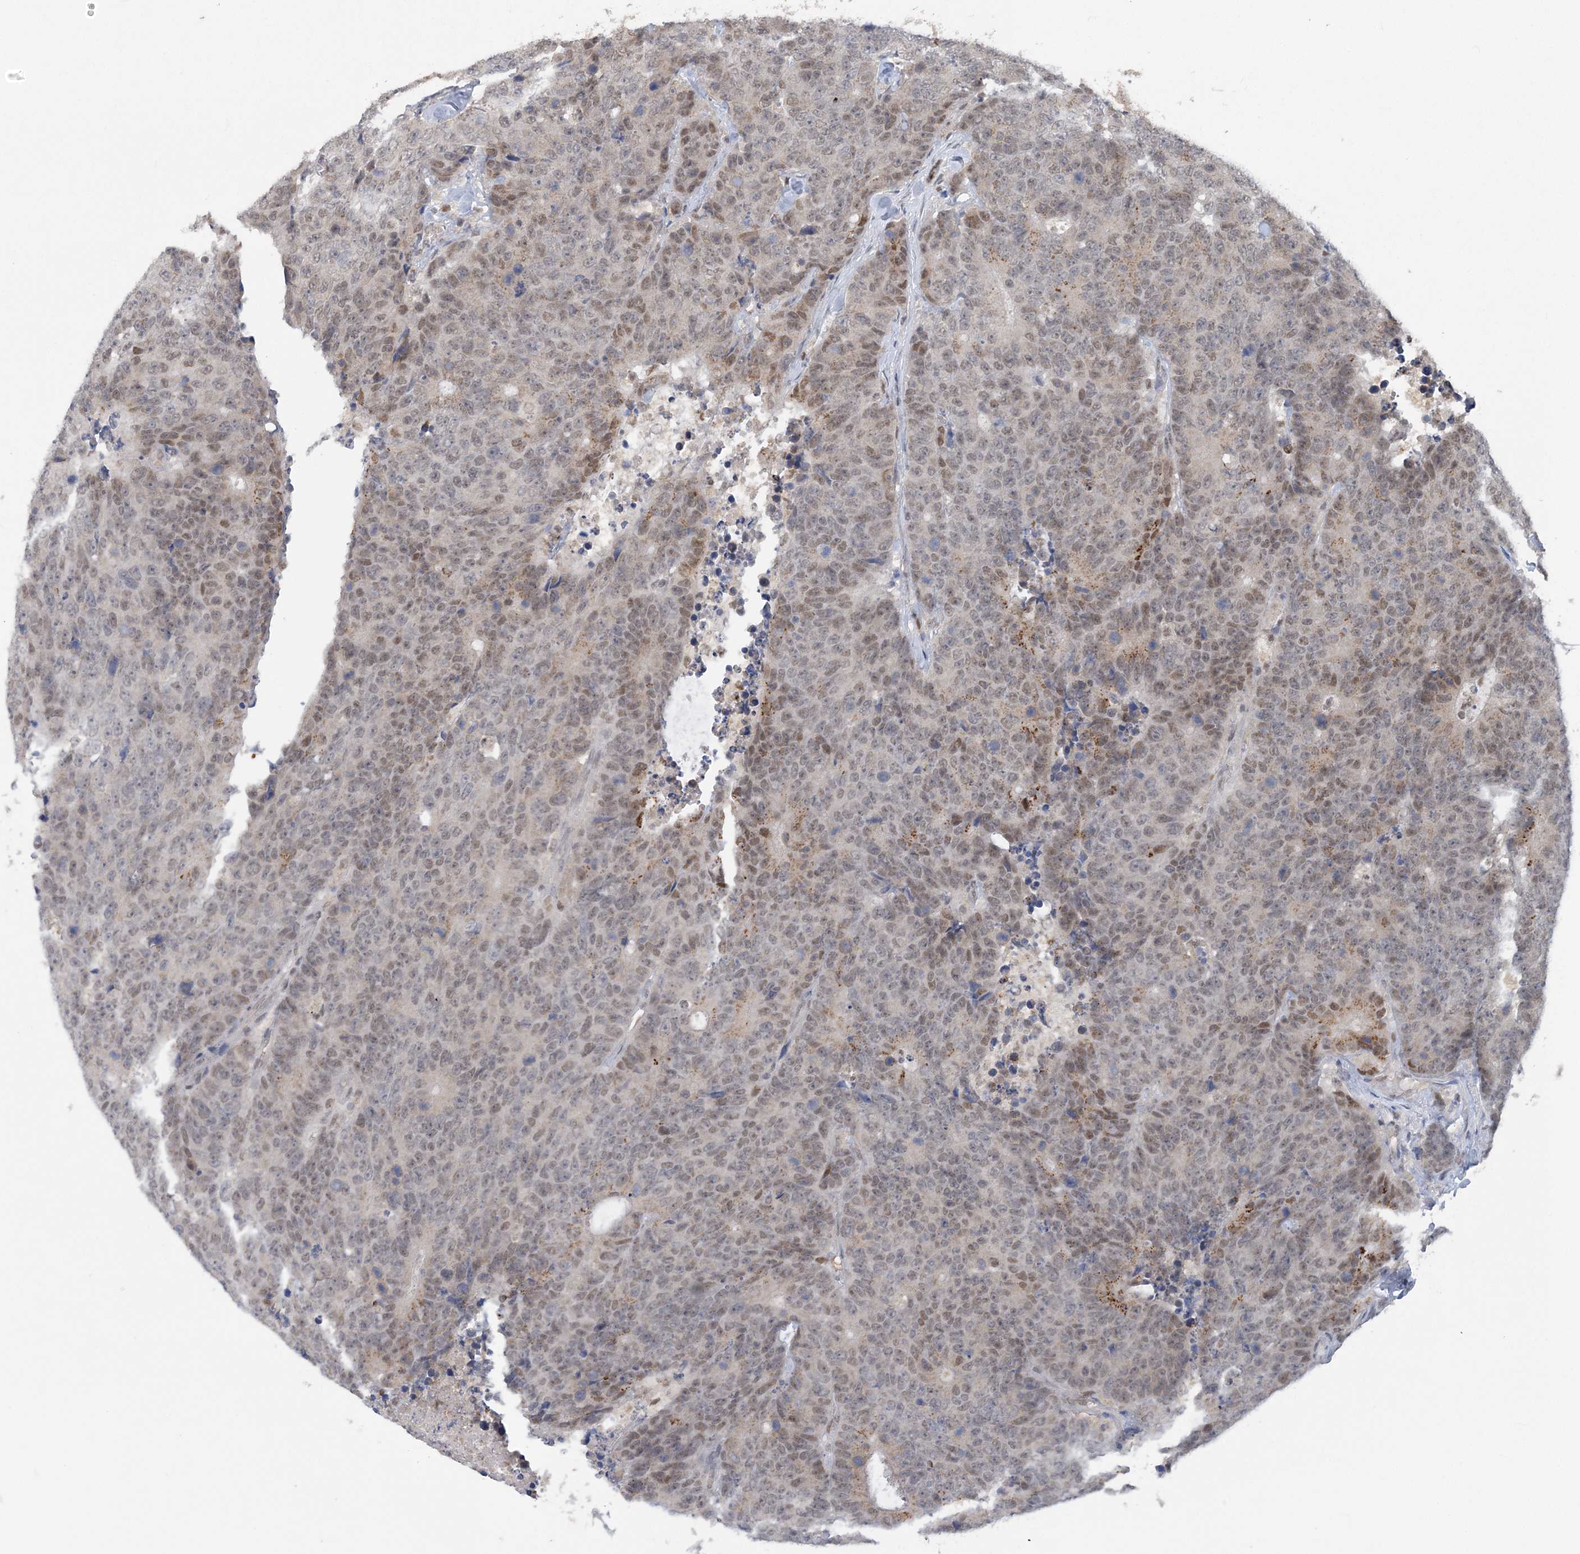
{"staining": {"intensity": "moderate", "quantity": "25%-75%", "location": "nuclear"}, "tissue": "colorectal cancer", "cell_type": "Tumor cells", "image_type": "cancer", "snomed": [{"axis": "morphology", "description": "Adenocarcinoma, NOS"}, {"axis": "topography", "description": "Colon"}], "caption": "Immunohistochemical staining of human adenocarcinoma (colorectal) displays moderate nuclear protein staining in about 25%-75% of tumor cells.", "gene": "ZBTB7A", "patient": {"sex": "female", "age": 86}}